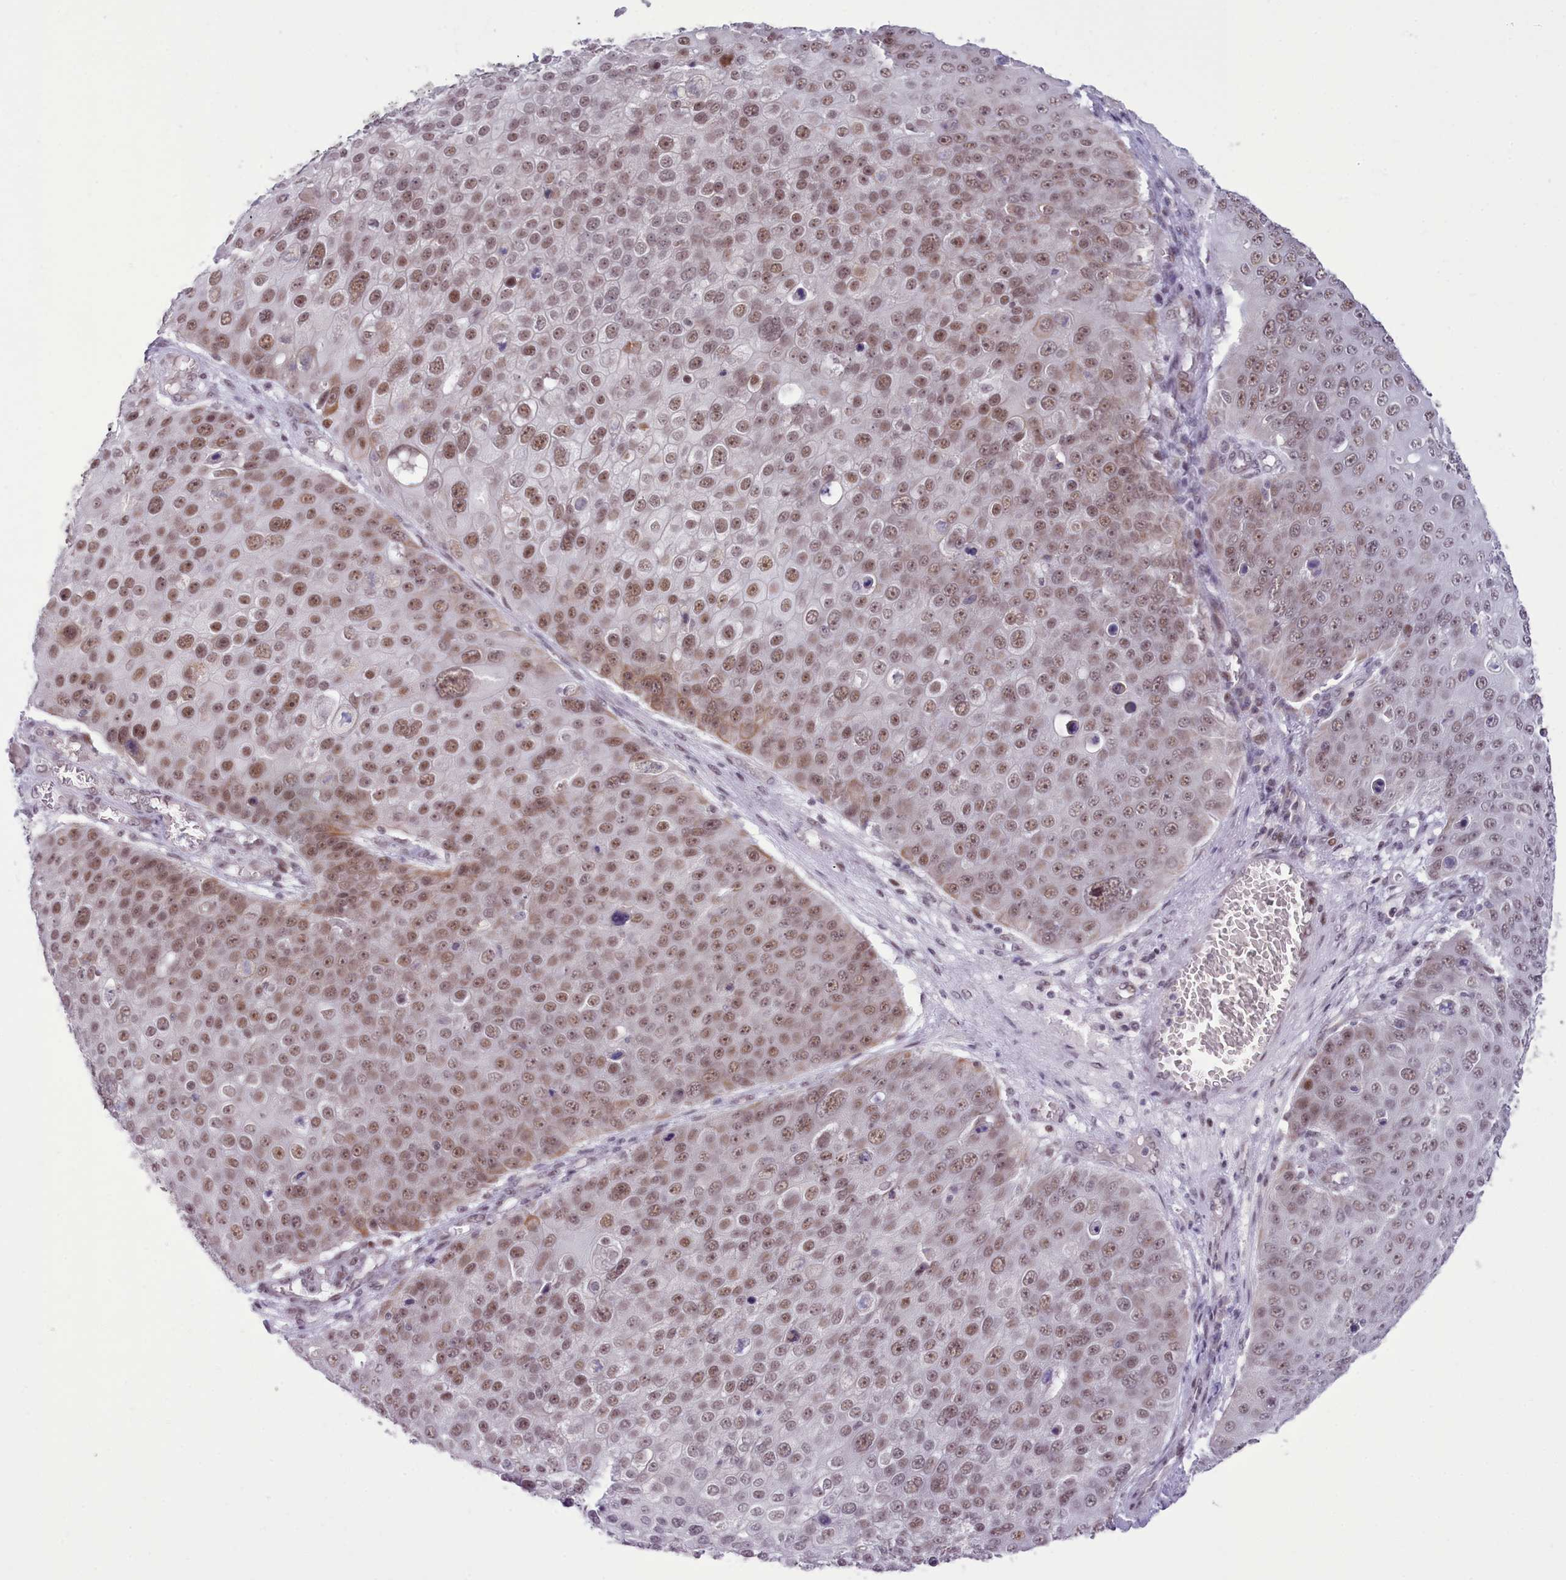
{"staining": {"intensity": "moderate", "quantity": ">75%", "location": "nuclear"}, "tissue": "skin cancer", "cell_type": "Tumor cells", "image_type": "cancer", "snomed": [{"axis": "morphology", "description": "Squamous cell carcinoma, NOS"}, {"axis": "topography", "description": "Skin"}], "caption": "Skin cancer (squamous cell carcinoma) was stained to show a protein in brown. There is medium levels of moderate nuclear positivity in approximately >75% of tumor cells.", "gene": "RFX1", "patient": {"sex": "male", "age": 71}}